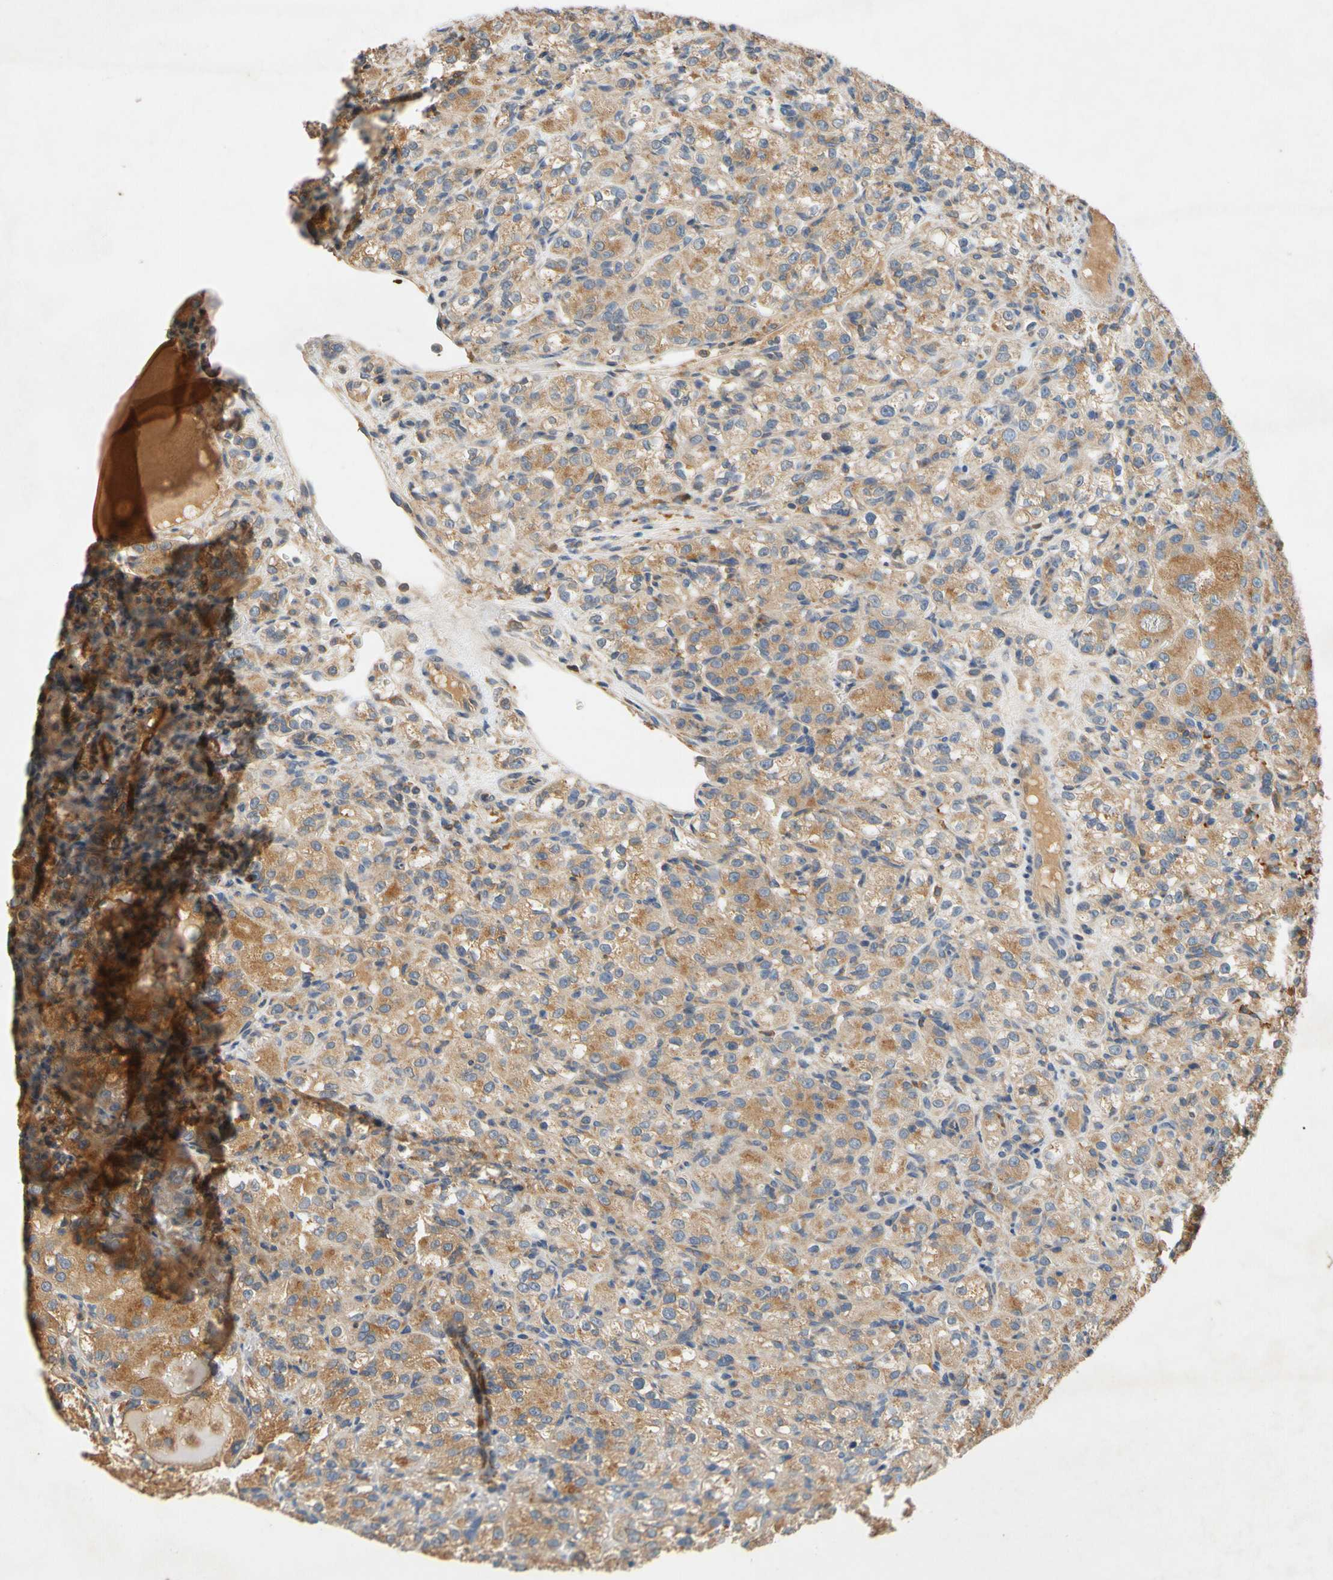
{"staining": {"intensity": "moderate", "quantity": "25%-75%", "location": "cytoplasmic/membranous"}, "tissue": "renal cancer", "cell_type": "Tumor cells", "image_type": "cancer", "snomed": [{"axis": "morphology", "description": "Normal tissue, NOS"}, {"axis": "morphology", "description": "Adenocarcinoma, NOS"}, {"axis": "topography", "description": "Kidney"}], "caption": "Tumor cells demonstrate moderate cytoplasmic/membranous staining in about 25%-75% of cells in renal cancer (adenocarcinoma).", "gene": "USP46", "patient": {"sex": "male", "age": 61}}